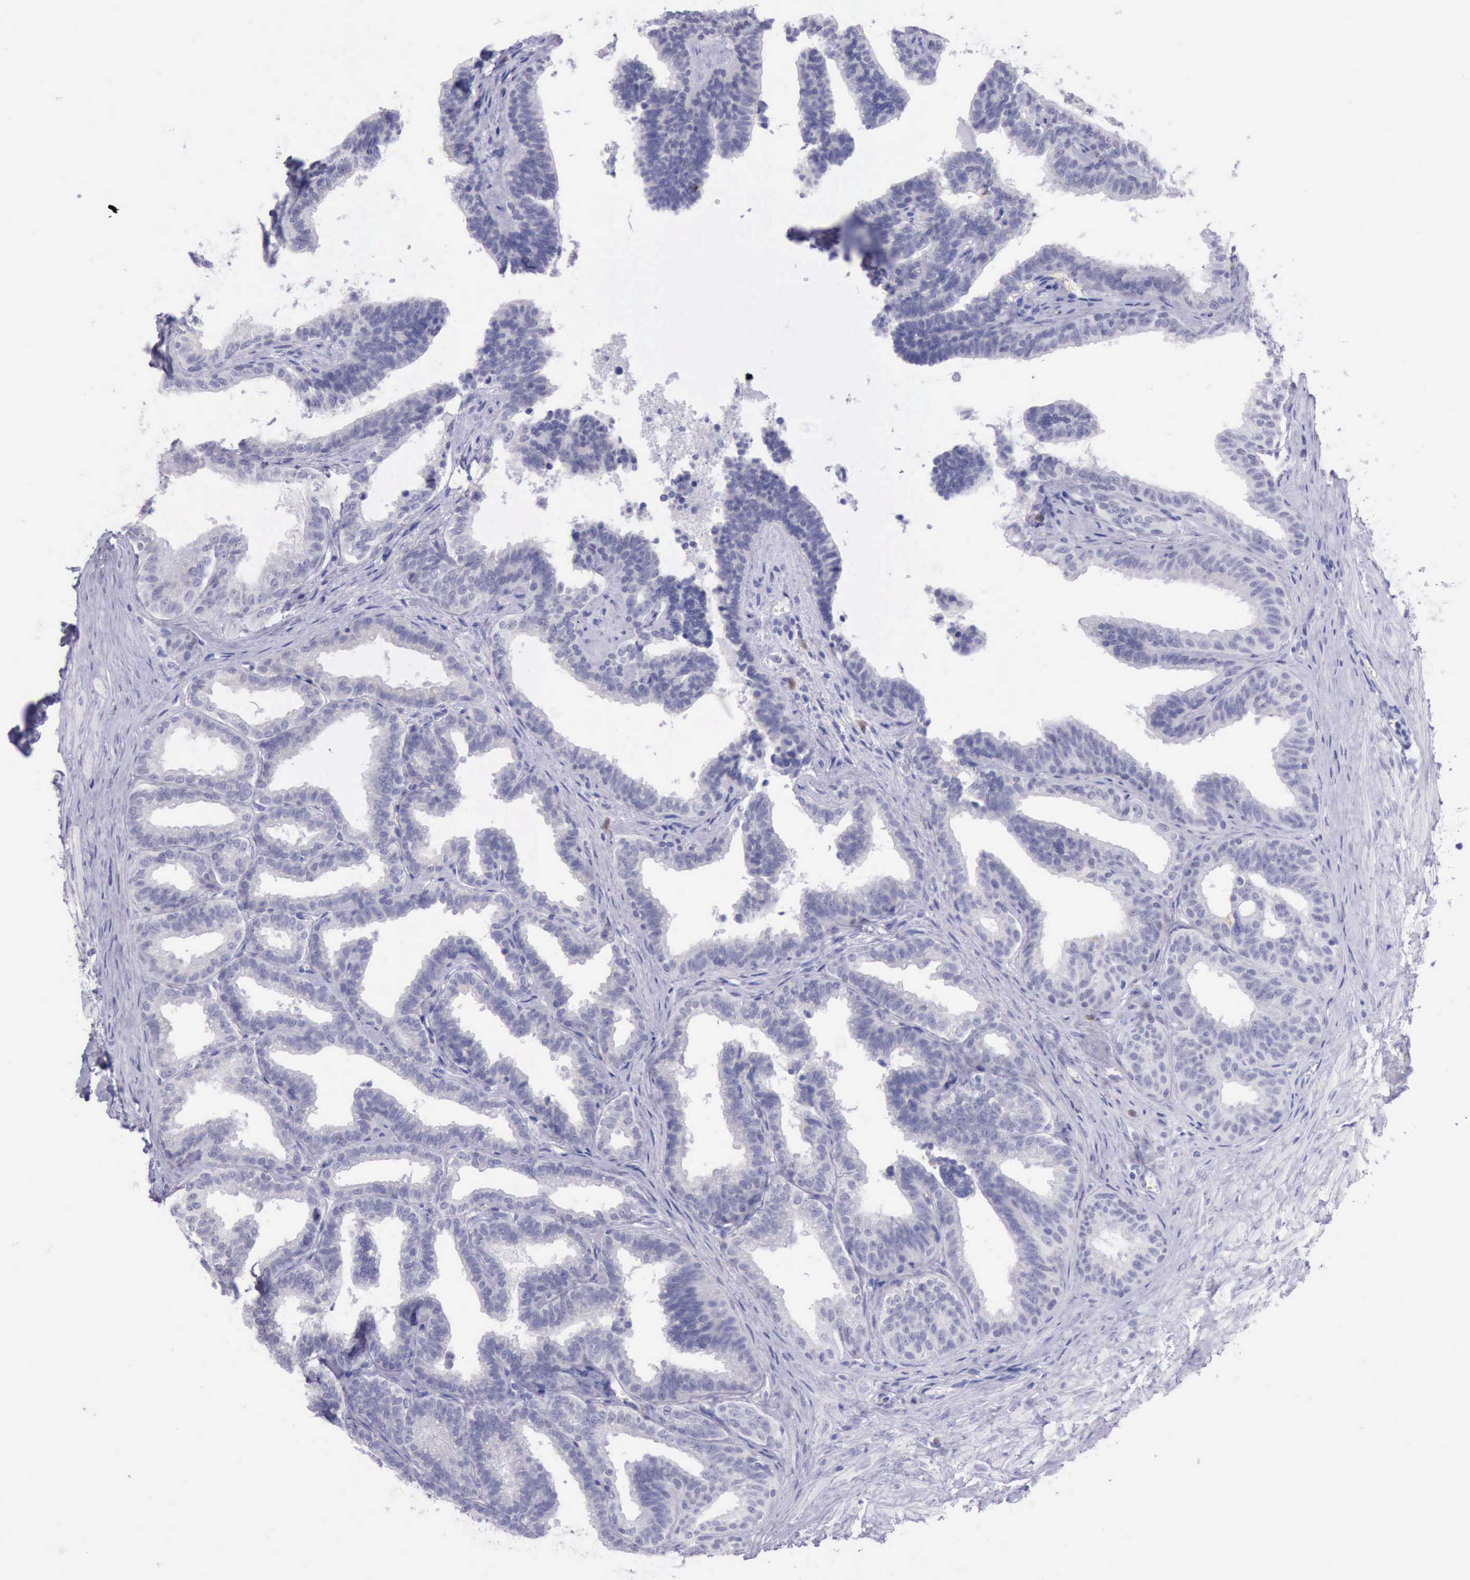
{"staining": {"intensity": "negative", "quantity": "none", "location": "none"}, "tissue": "seminal vesicle", "cell_type": "Glandular cells", "image_type": "normal", "snomed": [{"axis": "morphology", "description": "Normal tissue, NOS"}, {"axis": "topography", "description": "Seminal veicle"}], "caption": "An immunohistochemistry micrograph of unremarkable seminal vesicle is shown. There is no staining in glandular cells of seminal vesicle. (IHC, brightfield microscopy, high magnification).", "gene": "LRFN5", "patient": {"sex": "male", "age": 26}}